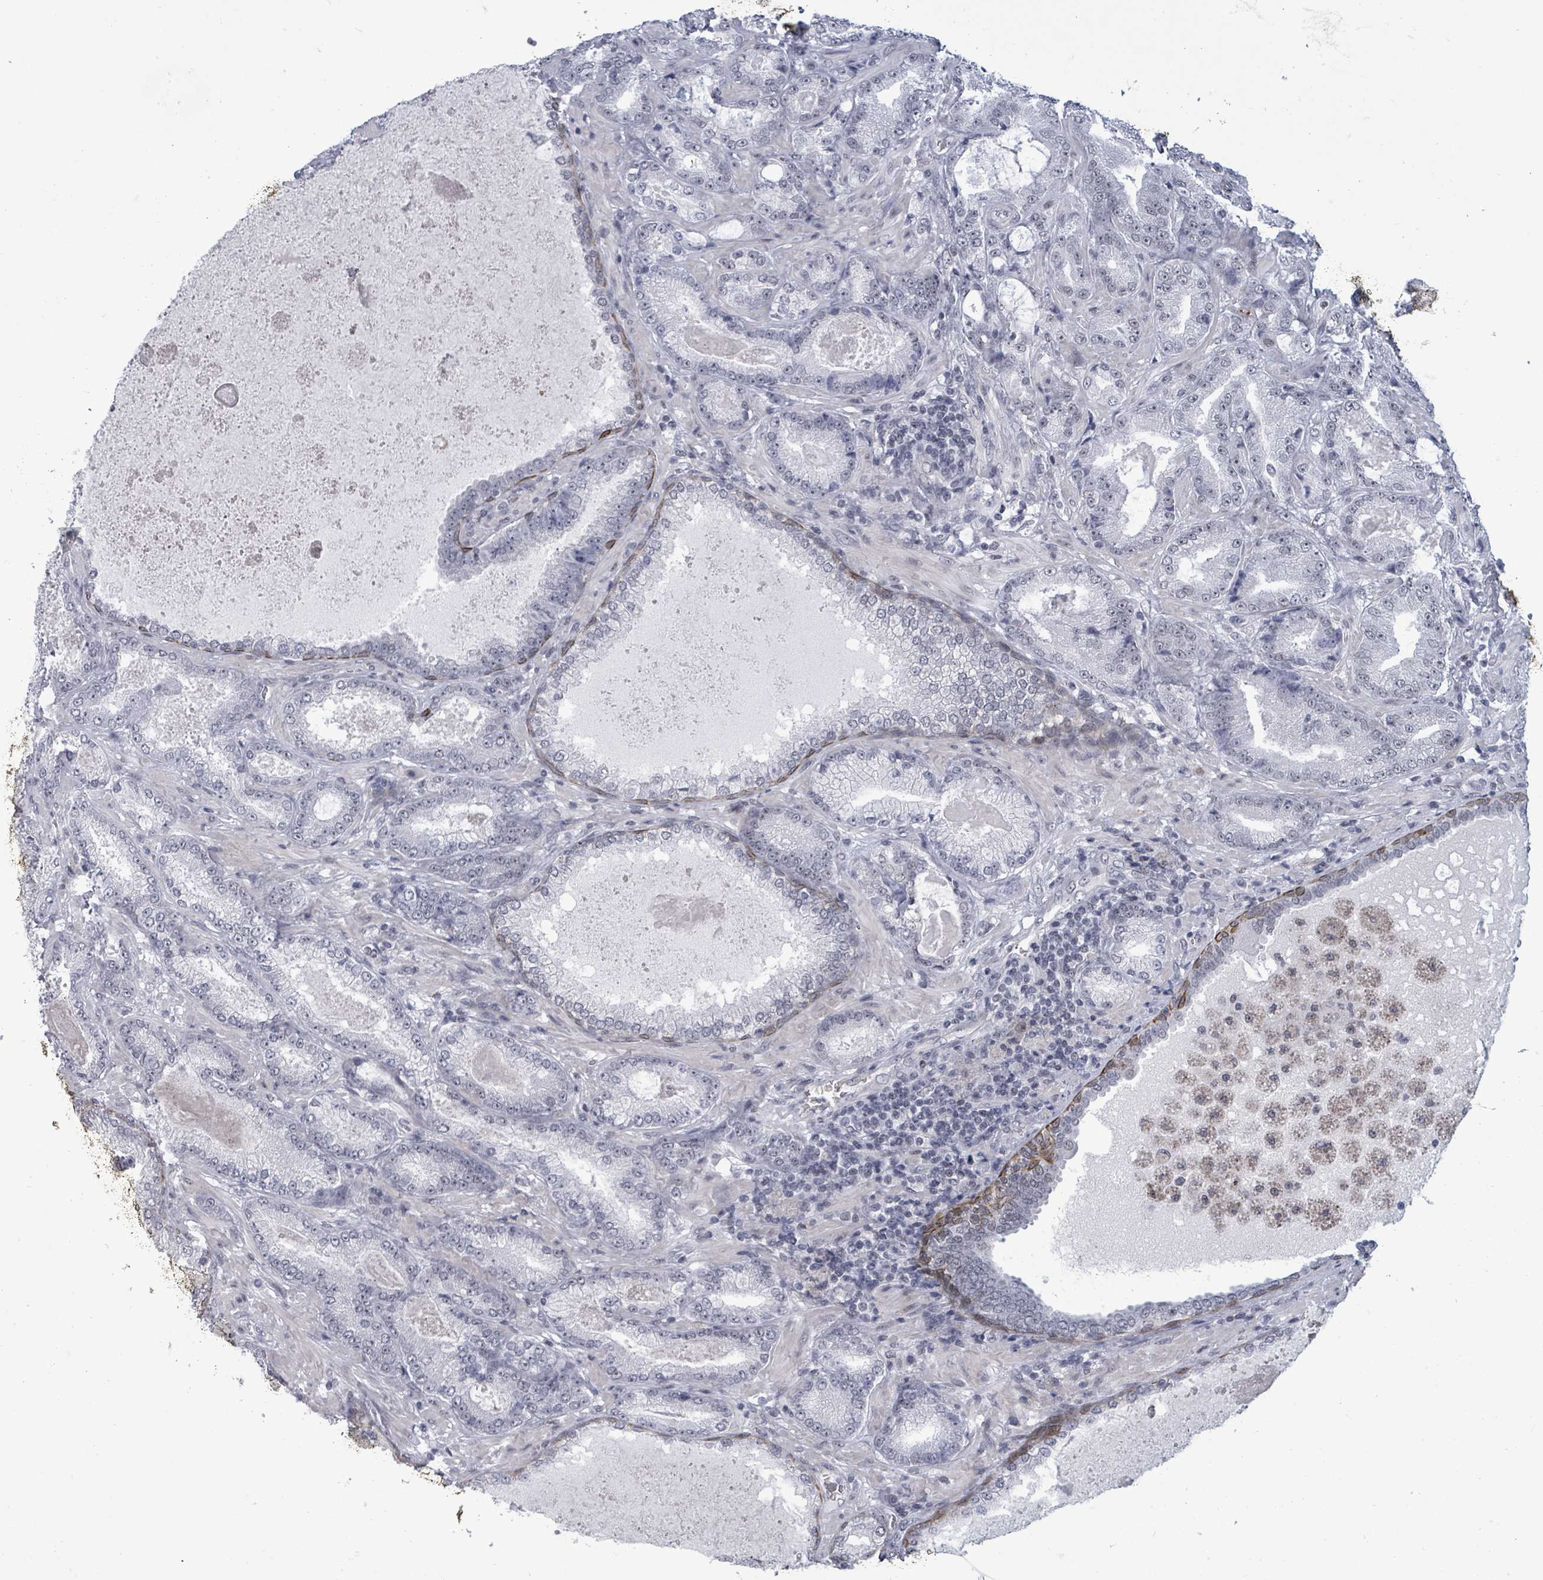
{"staining": {"intensity": "negative", "quantity": "none", "location": "none"}, "tissue": "prostate cancer", "cell_type": "Tumor cells", "image_type": "cancer", "snomed": [{"axis": "morphology", "description": "Adenocarcinoma, High grade"}, {"axis": "topography", "description": "Prostate"}], "caption": "Immunohistochemical staining of high-grade adenocarcinoma (prostate) reveals no significant staining in tumor cells. (DAB (3,3'-diaminobenzidine) immunohistochemistry, high magnification).", "gene": "ERCC5", "patient": {"sex": "male", "age": 68}}